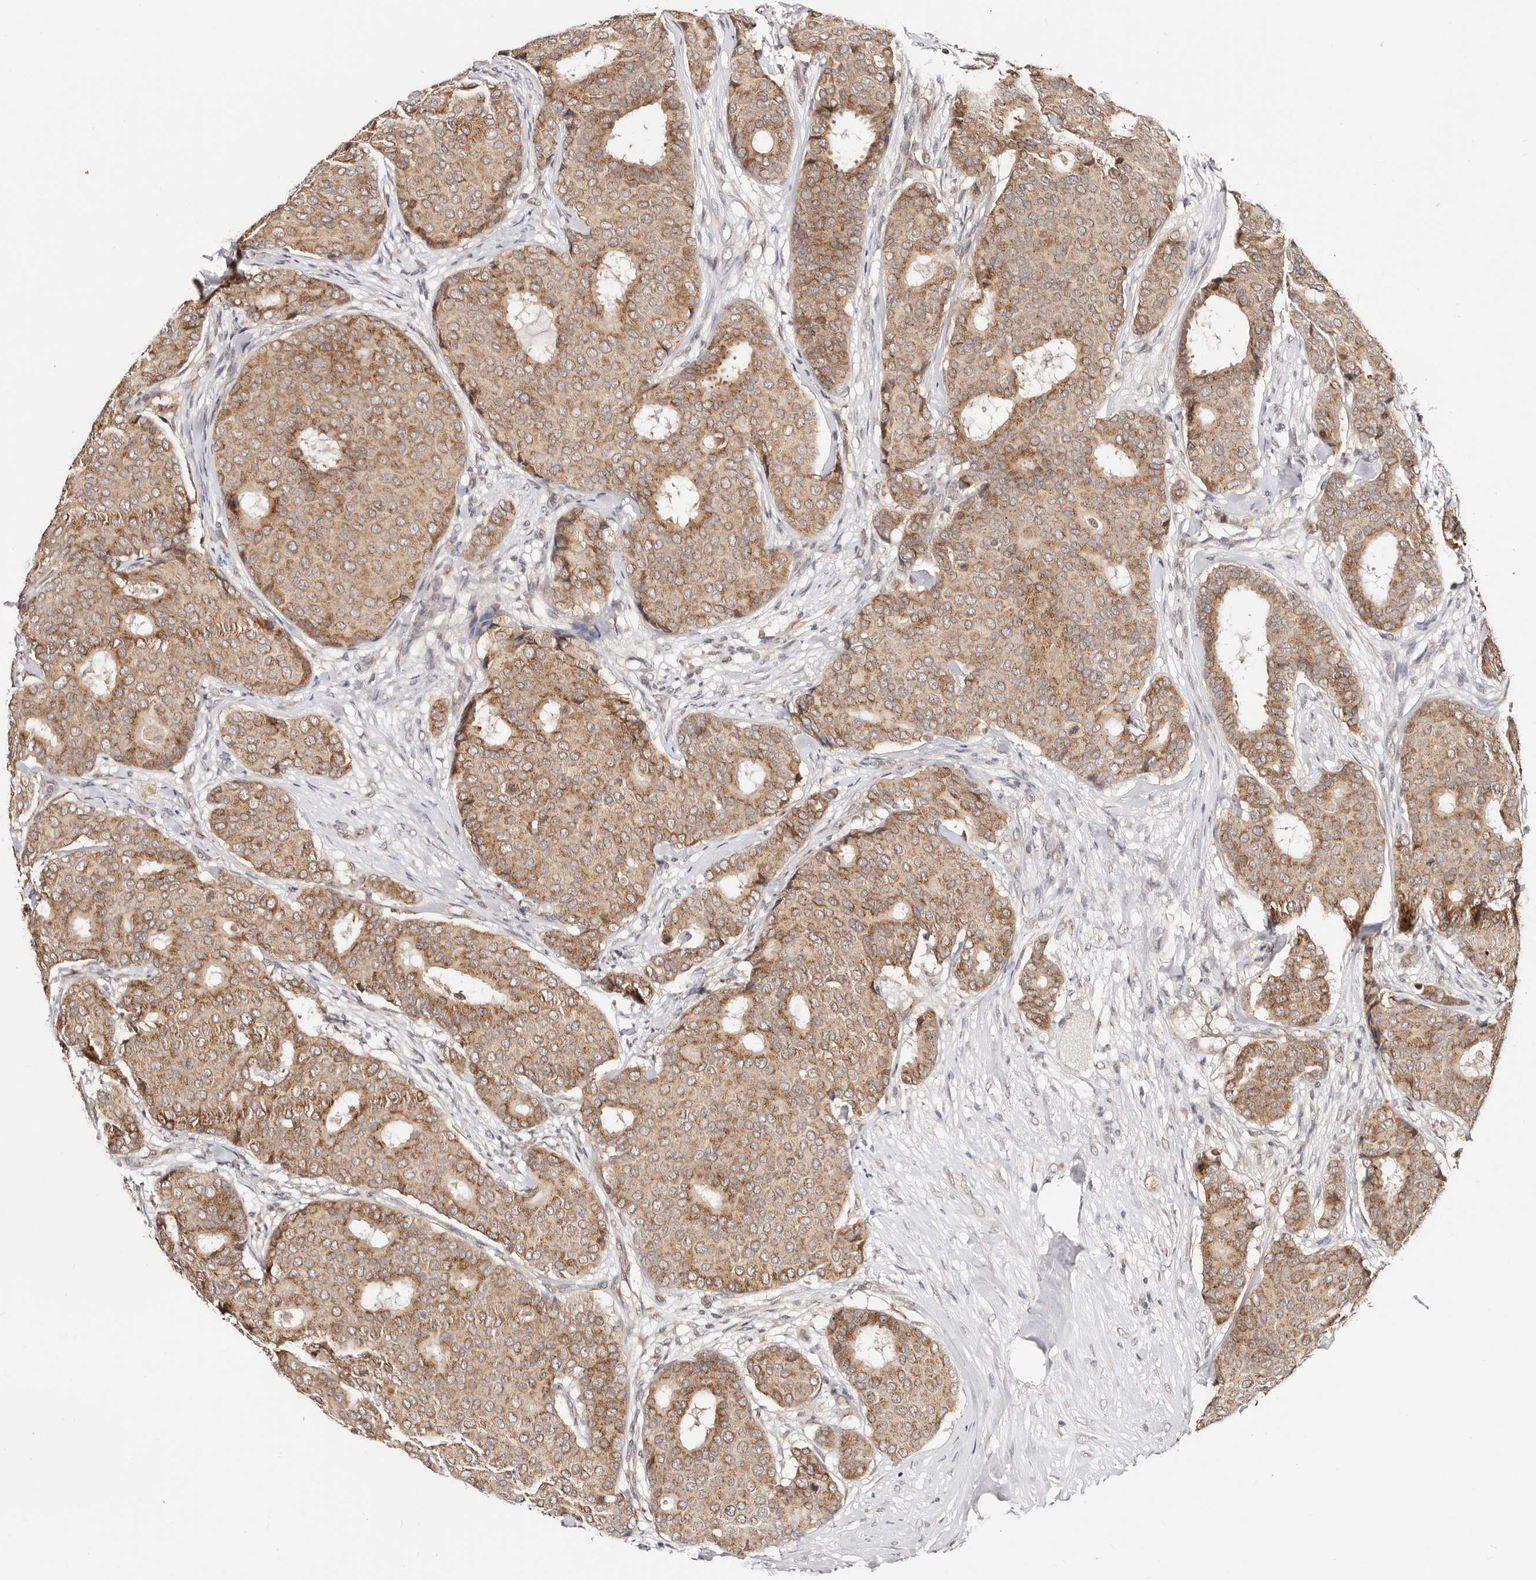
{"staining": {"intensity": "moderate", "quantity": ">75%", "location": "cytoplasmic/membranous"}, "tissue": "breast cancer", "cell_type": "Tumor cells", "image_type": "cancer", "snomed": [{"axis": "morphology", "description": "Duct carcinoma"}, {"axis": "topography", "description": "Breast"}], "caption": "The immunohistochemical stain highlights moderate cytoplasmic/membranous staining in tumor cells of breast invasive ductal carcinoma tissue.", "gene": "VIPAS39", "patient": {"sex": "female", "age": 75}}